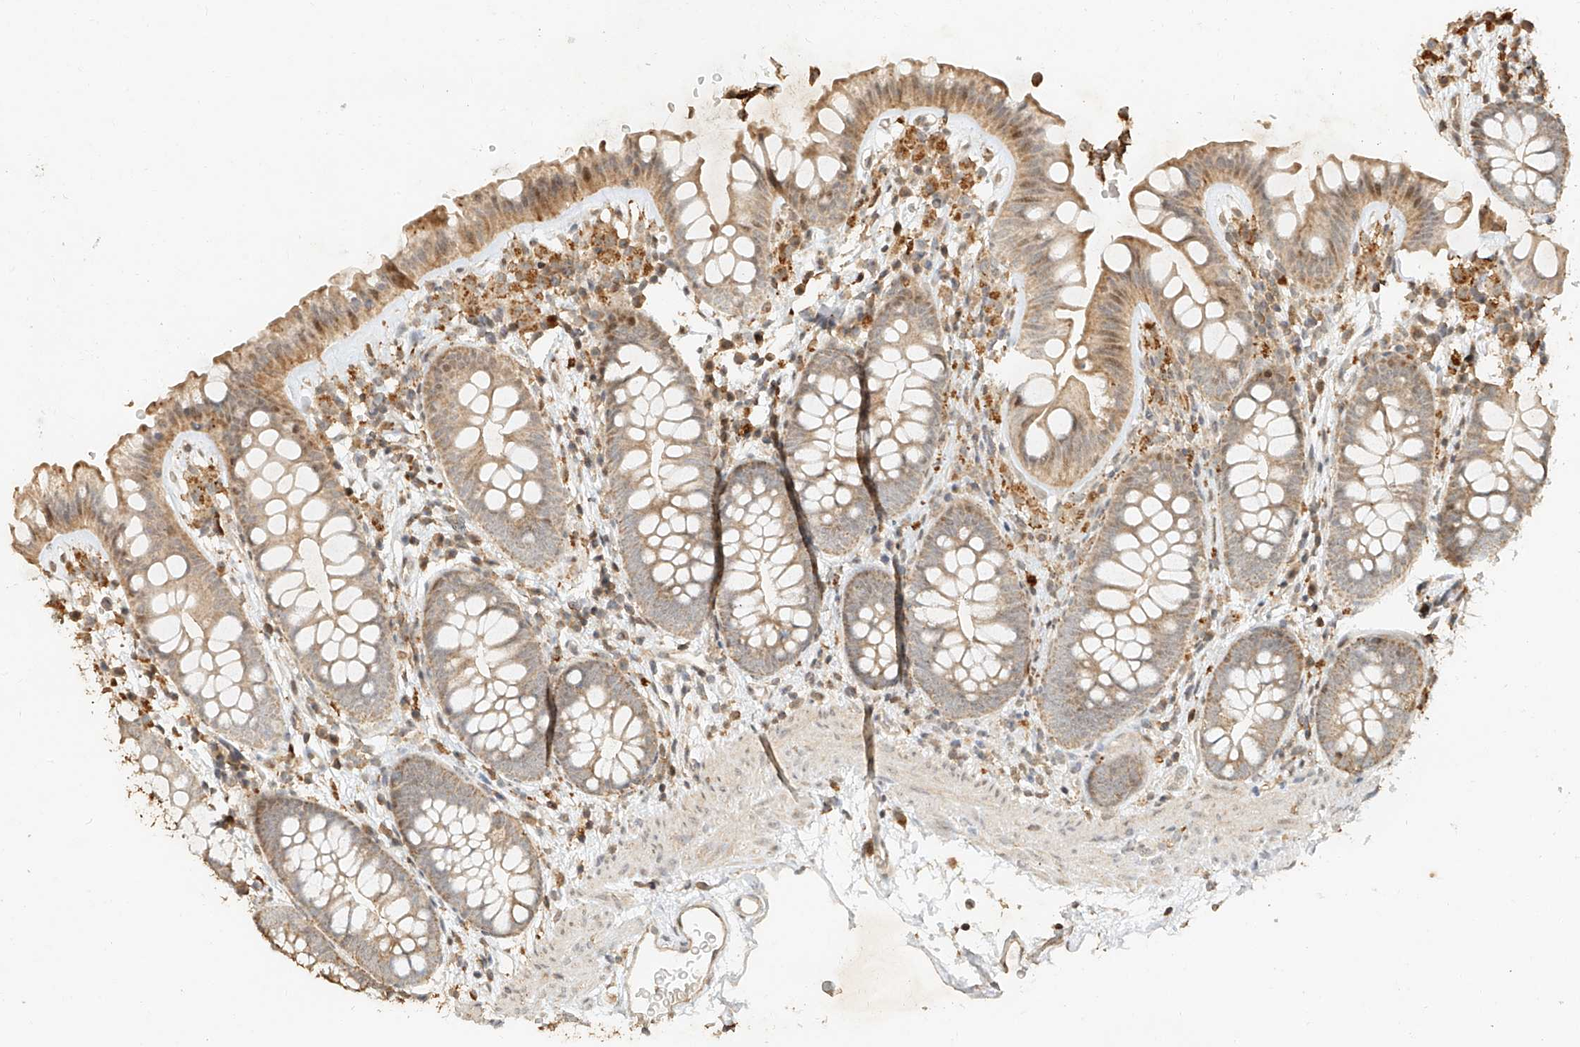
{"staining": {"intensity": "moderate", "quantity": ">75%", "location": "cytoplasmic/membranous"}, "tissue": "colon", "cell_type": "Endothelial cells", "image_type": "normal", "snomed": [{"axis": "morphology", "description": "Normal tissue, NOS"}, {"axis": "topography", "description": "Colon"}], "caption": "Immunohistochemistry (IHC) staining of normal colon, which shows medium levels of moderate cytoplasmic/membranous positivity in about >75% of endothelial cells indicating moderate cytoplasmic/membranous protein expression. The staining was performed using DAB (3,3'-diaminobenzidine) (brown) for protein detection and nuclei were counterstained in hematoxylin (blue).", "gene": "CXorf58", "patient": {"sex": "female", "age": 62}}